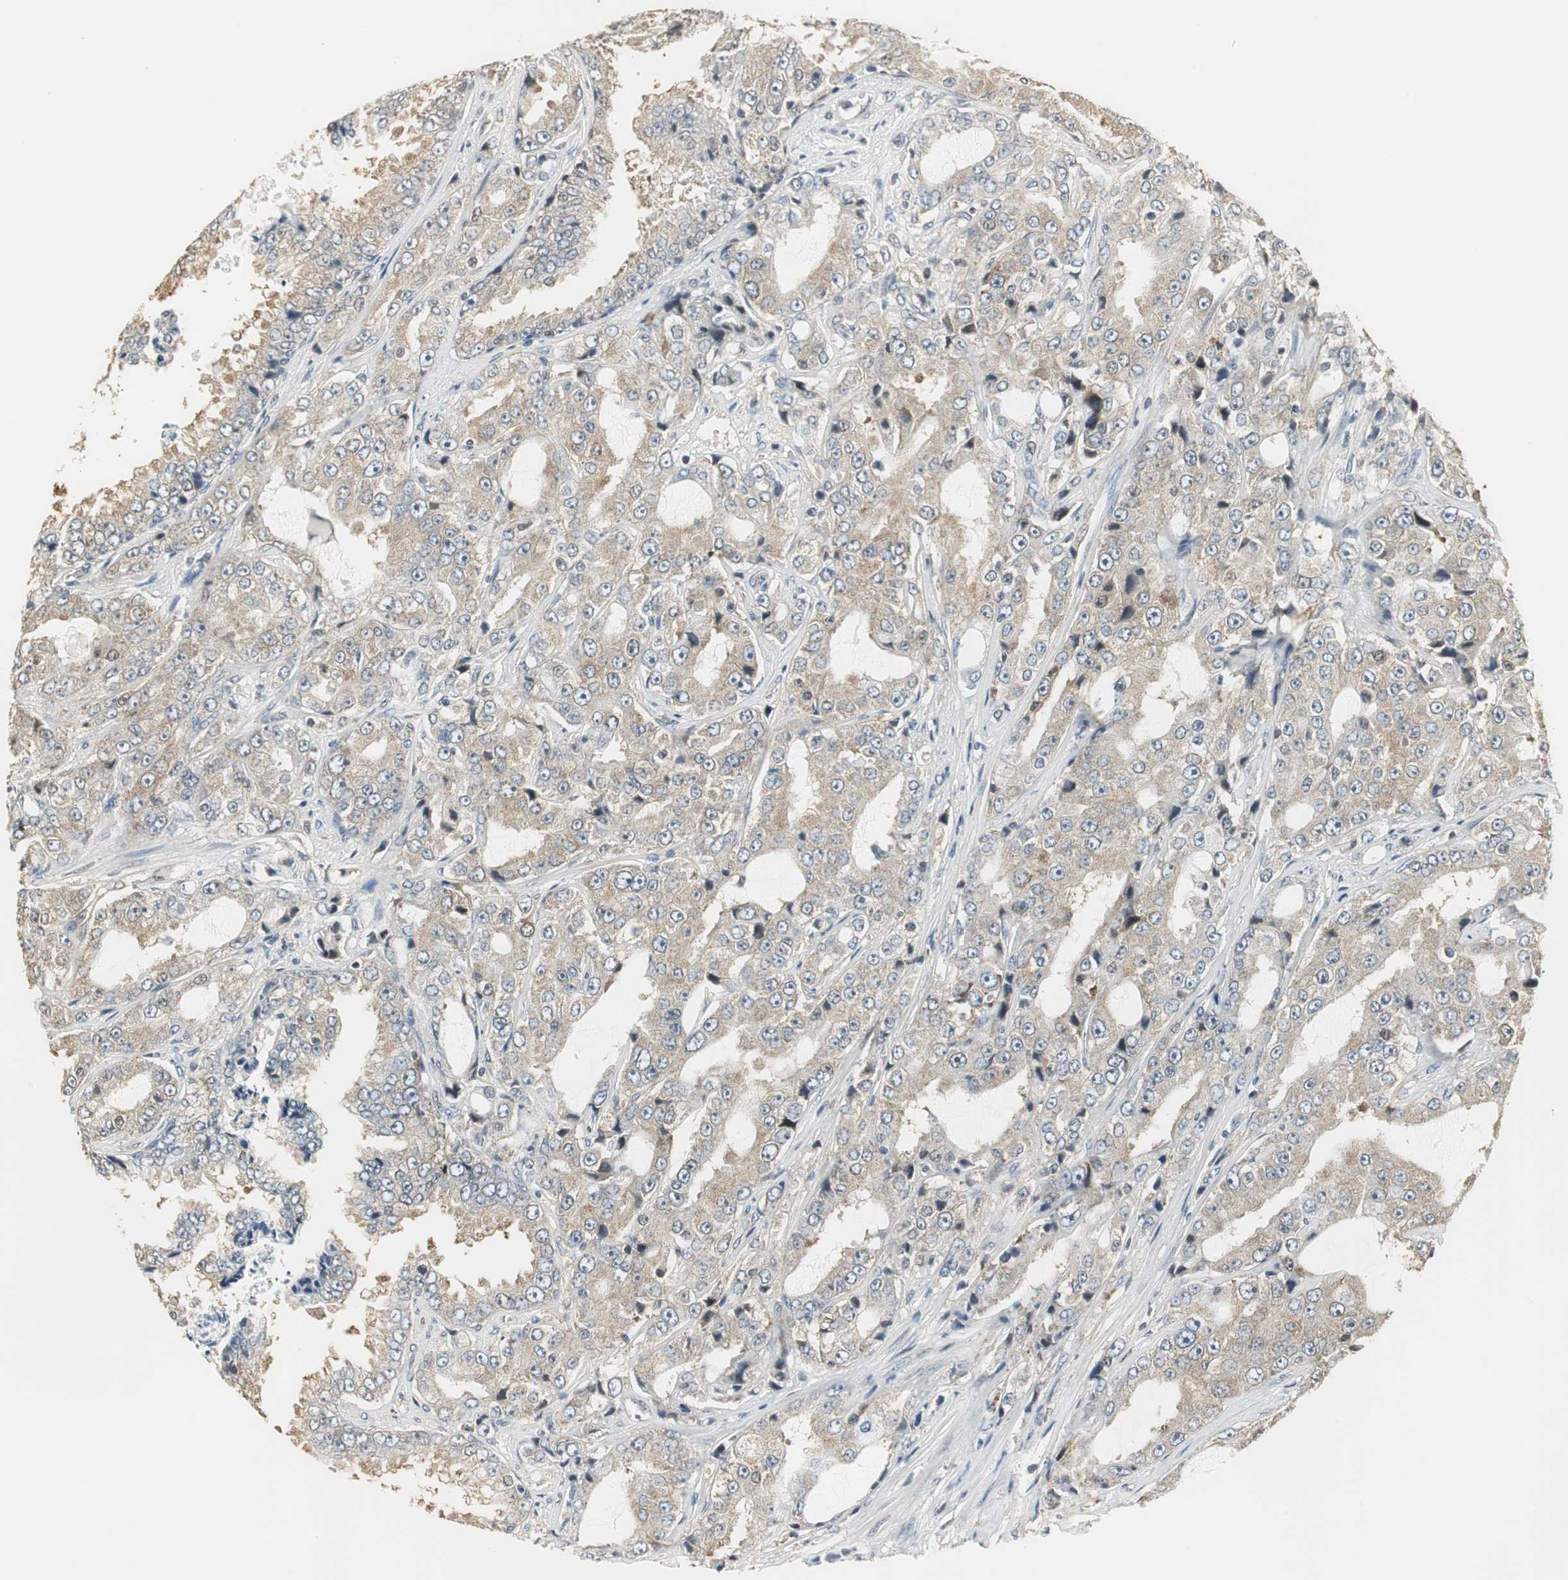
{"staining": {"intensity": "weak", "quantity": ">75%", "location": "cytoplasmic/membranous"}, "tissue": "prostate cancer", "cell_type": "Tumor cells", "image_type": "cancer", "snomed": [{"axis": "morphology", "description": "Adenocarcinoma, High grade"}, {"axis": "topography", "description": "Prostate"}], "caption": "The image demonstrates staining of prostate high-grade adenocarcinoma, revealing weak cytoplasmic/membranous protein staining (brown color) within tumor cells.", "gene": "CCT5", "patient": {"sex": "male", "age": 73}}